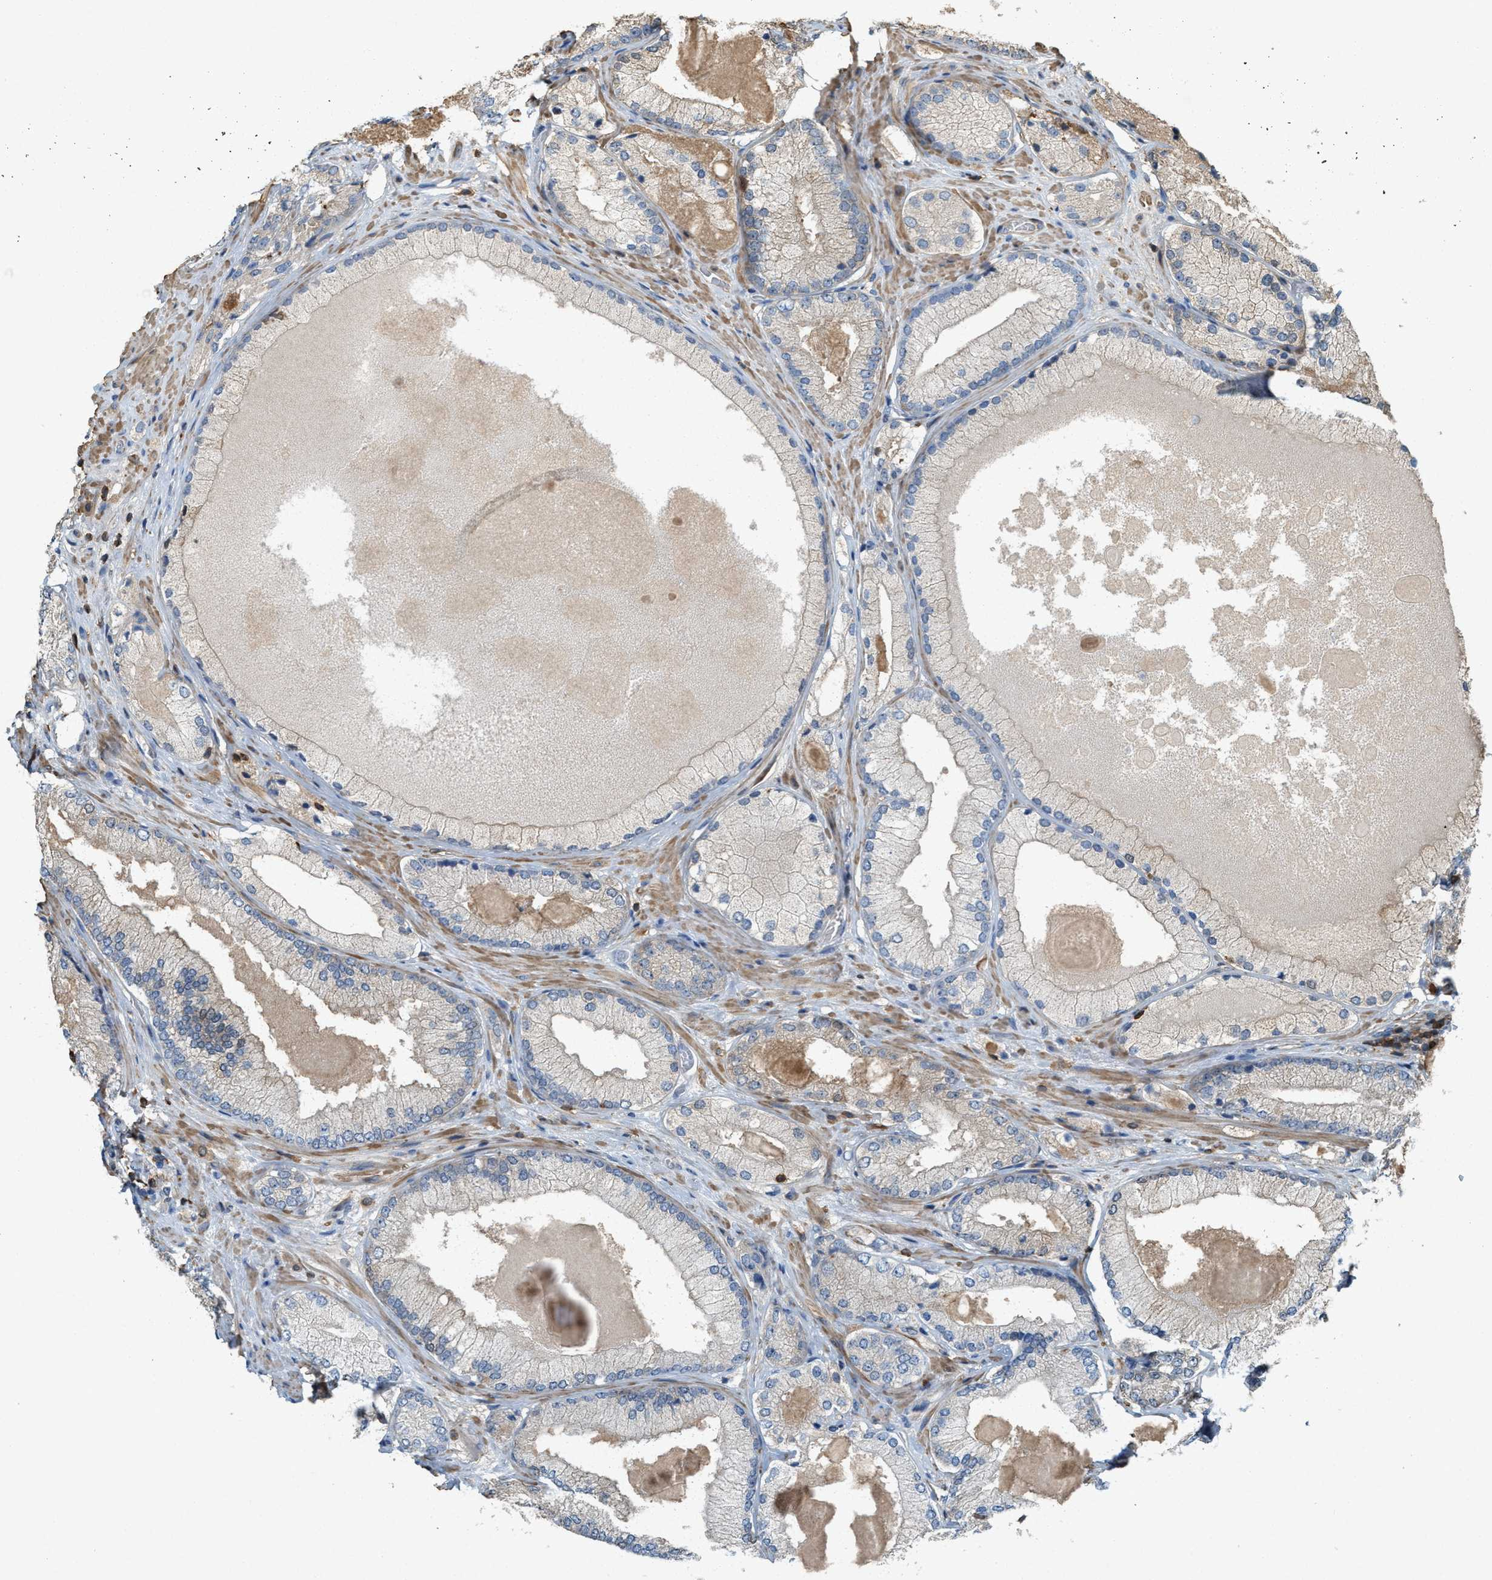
{"staining": {"intensity": "negative", "quantity": "none", "location": "none"}, "tissue": "prostate cancer", "cell_type": "Tumor cells", "image_type": "cancer", "snomed": [{"axis": "morphology", "description": "Adenocarcinoma, Low grade"}, {"axis": "topography", "description": "Prostate"}], "caption": "High power microscopy micrograph of an IHC image of prostate low-grade adenocarcinoma, revealing no significant positivity in tumor cells. (DAB (3,3'-diaminobenzidine) IHC with hematoxylin counter stain).", "gene": "SERPINB5", "patient": {"sex": "male", "age": 65}}